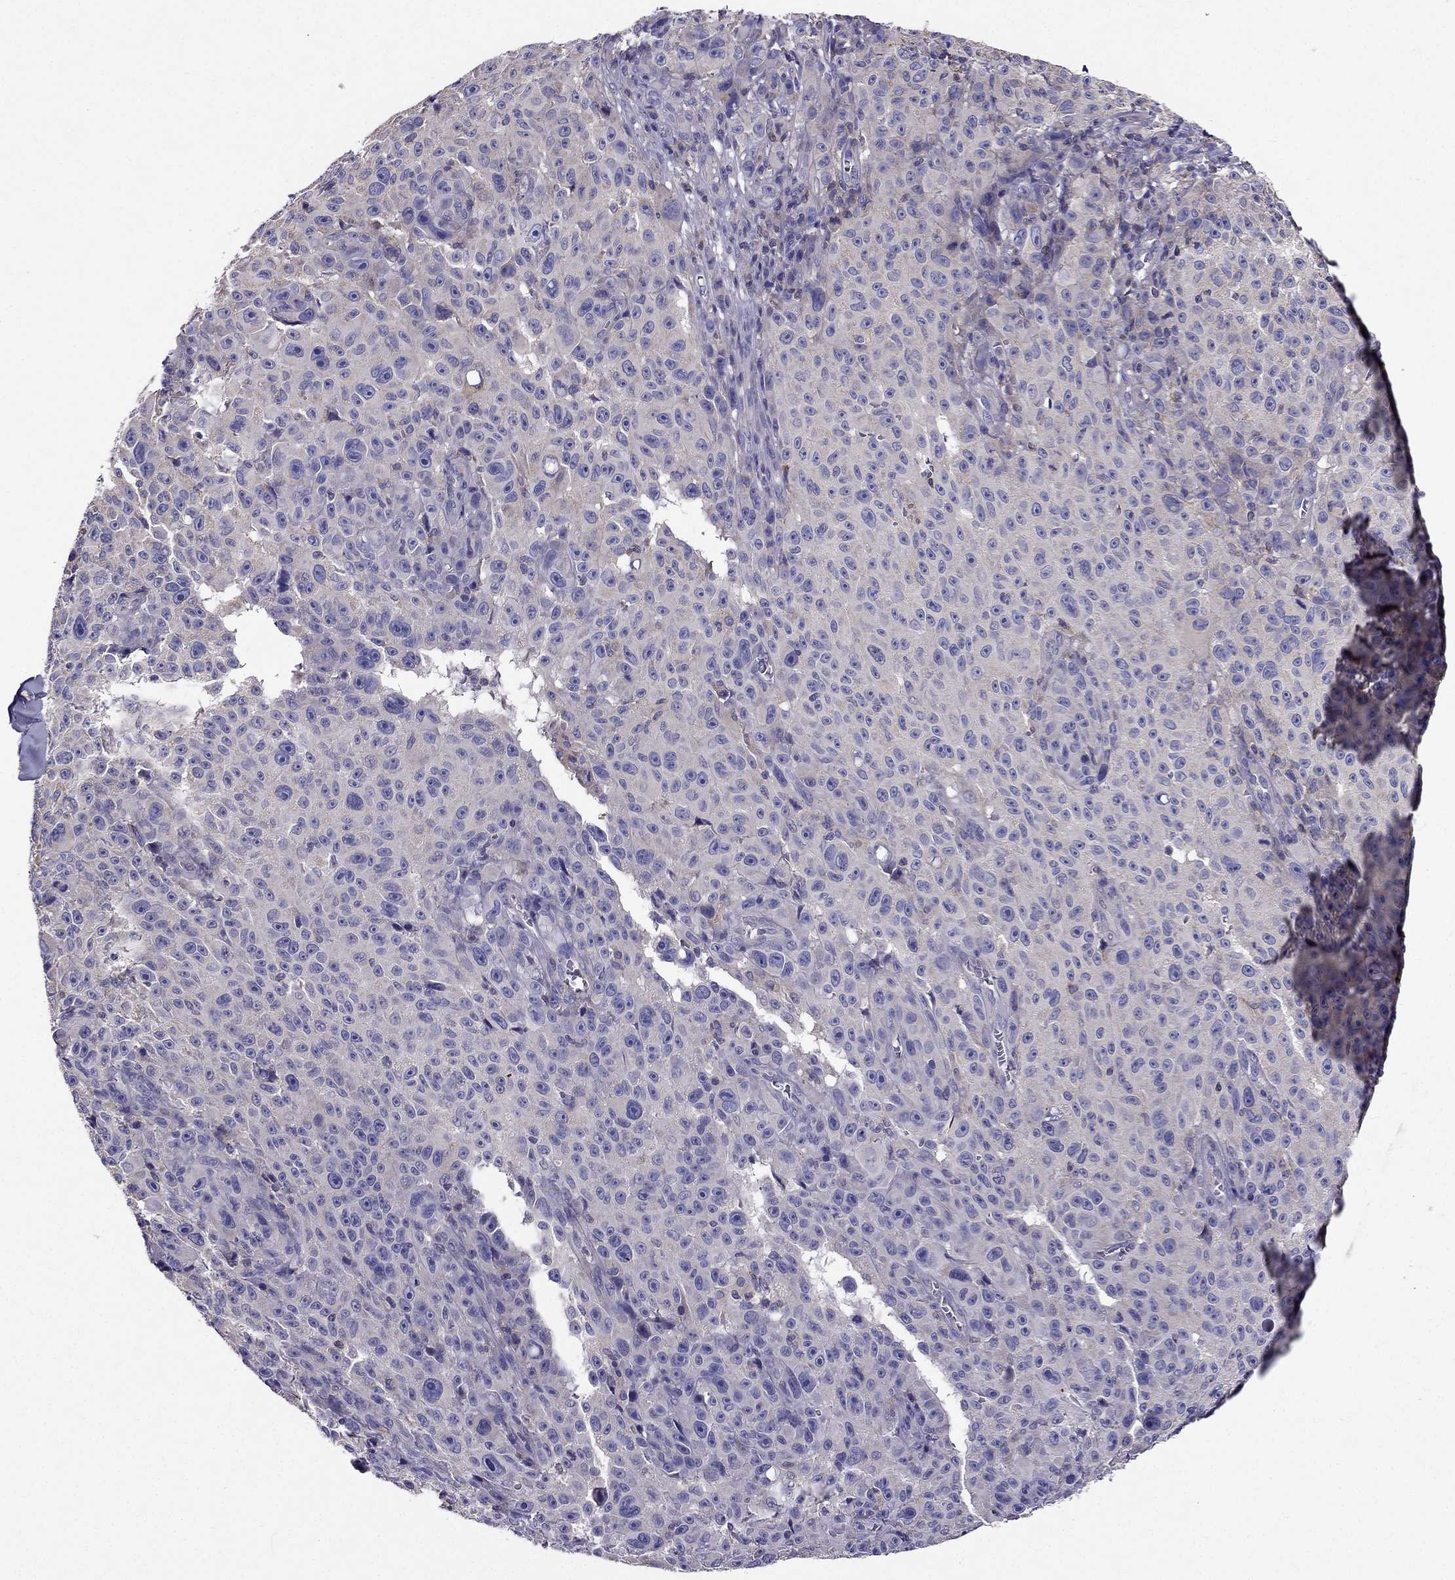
{"staining": {"intensity": "negative", "quantity": "none", "location": "none"}, "tissue": "melanoma", "cell_type": "Tumor cells", "image_type": "cancer", "snomed": [{"axis": "morphology", "description": "Malignant melanoma, NOS"}, {"axis": "topography", "description": "Skin"}], "caption": "Immunohistochemistry histopathology image of neoplastic tissue: human melanoma stained with DAB shows no significant protein expression in tumor cells.", "gene": "AAK1", "patient": {"sex": "female", "age": 82}}